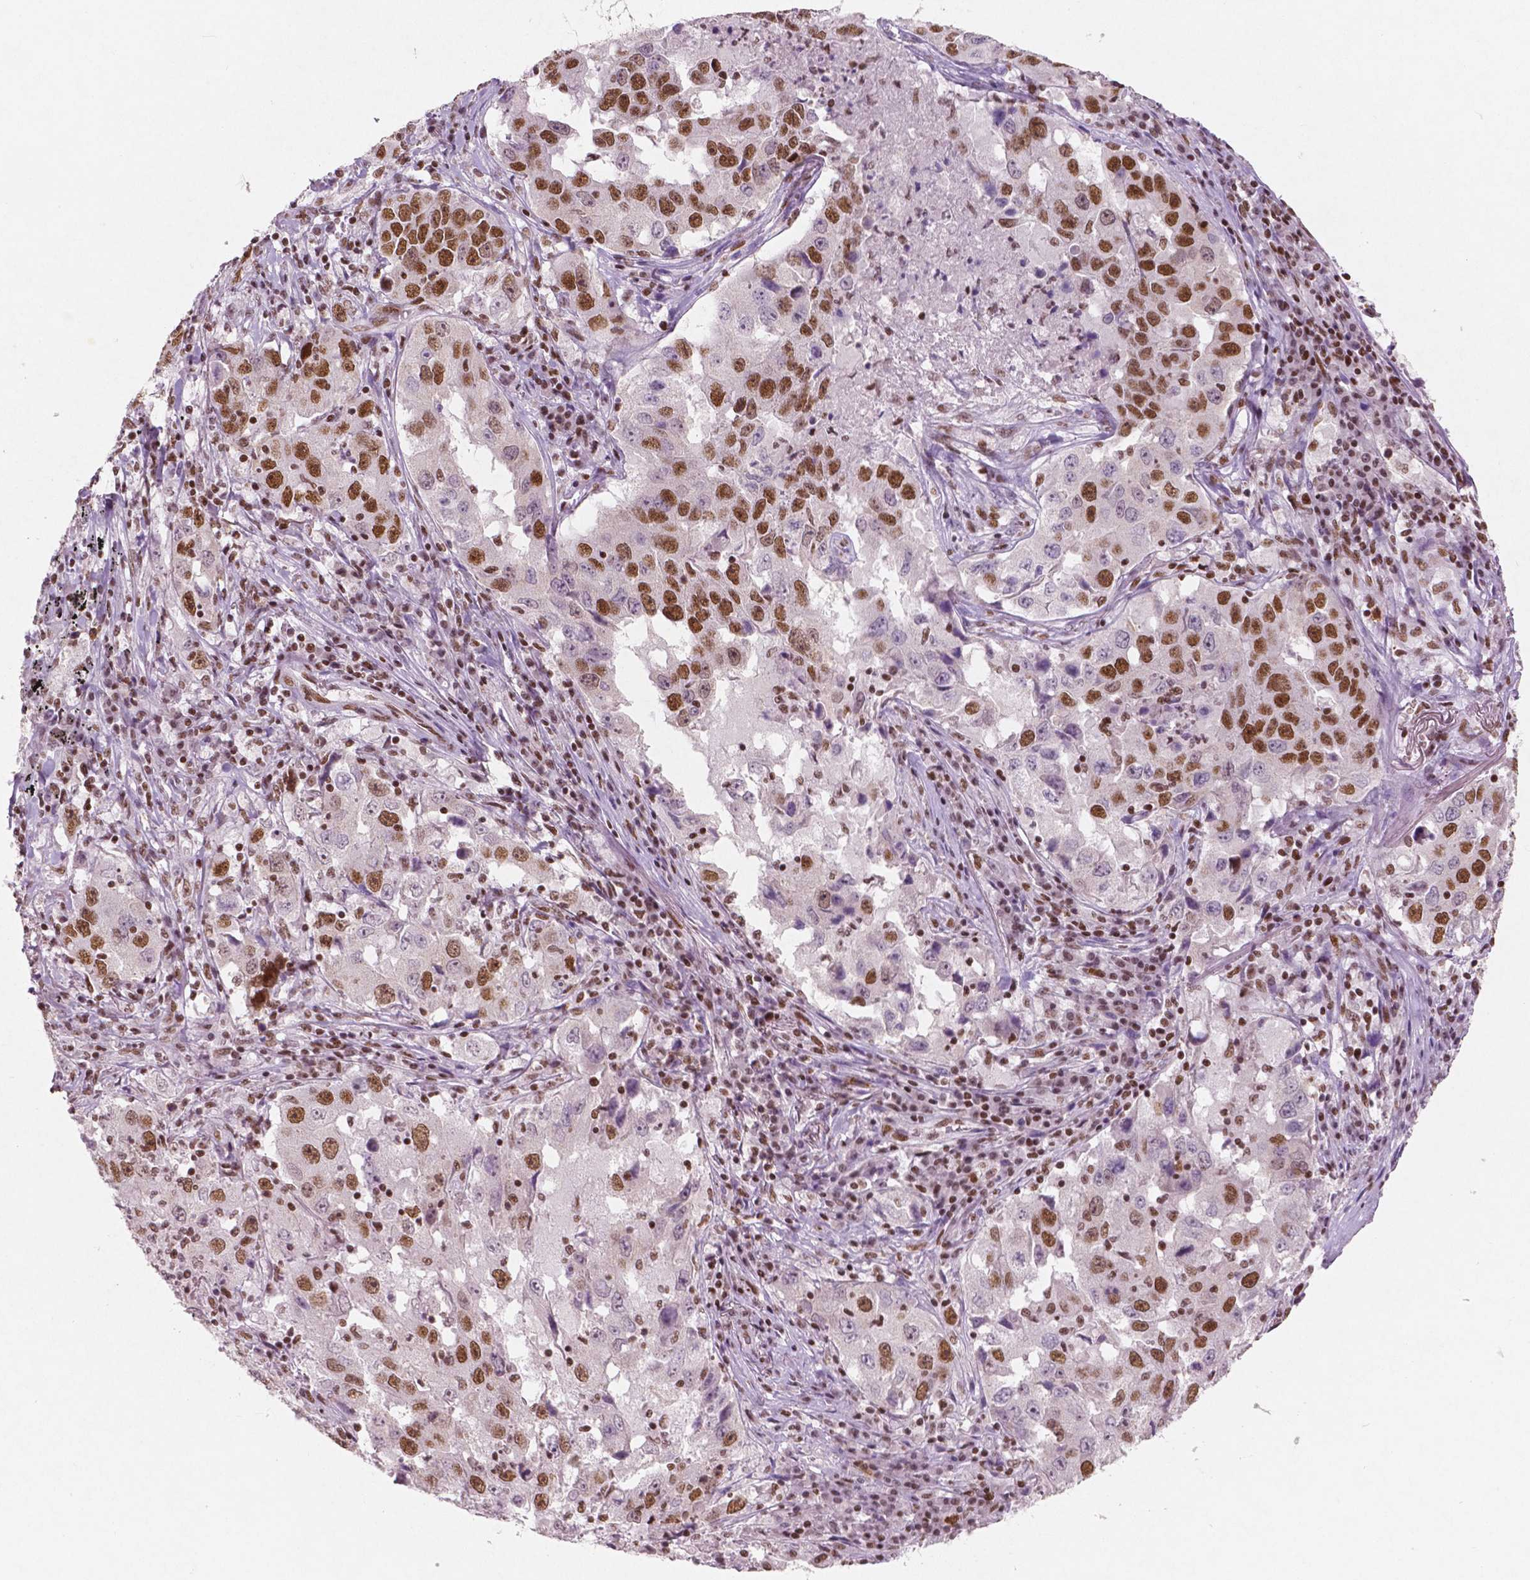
{"staining": {"intensity": "strong", "quantity": ">75%", "location": "nuclear"}, "tissue": "lung cancer", "cell_type": "Tumor cells", "image_type": "cancer", "snomed": [{"axis": "morphology", "description": "Adenocarcinoma, NOS"}, {"axis": "topography", "description": "Lung"}], "caption": "The immunohistochemical stain shows strong nuclear expression in tumor cells of adenocarcinoma (lung) tissue. Ihc stains the protein in brown and the nuclei are stained blue.", "gene": "BRD4", "patient": {"sex": "male", "age": 73}}